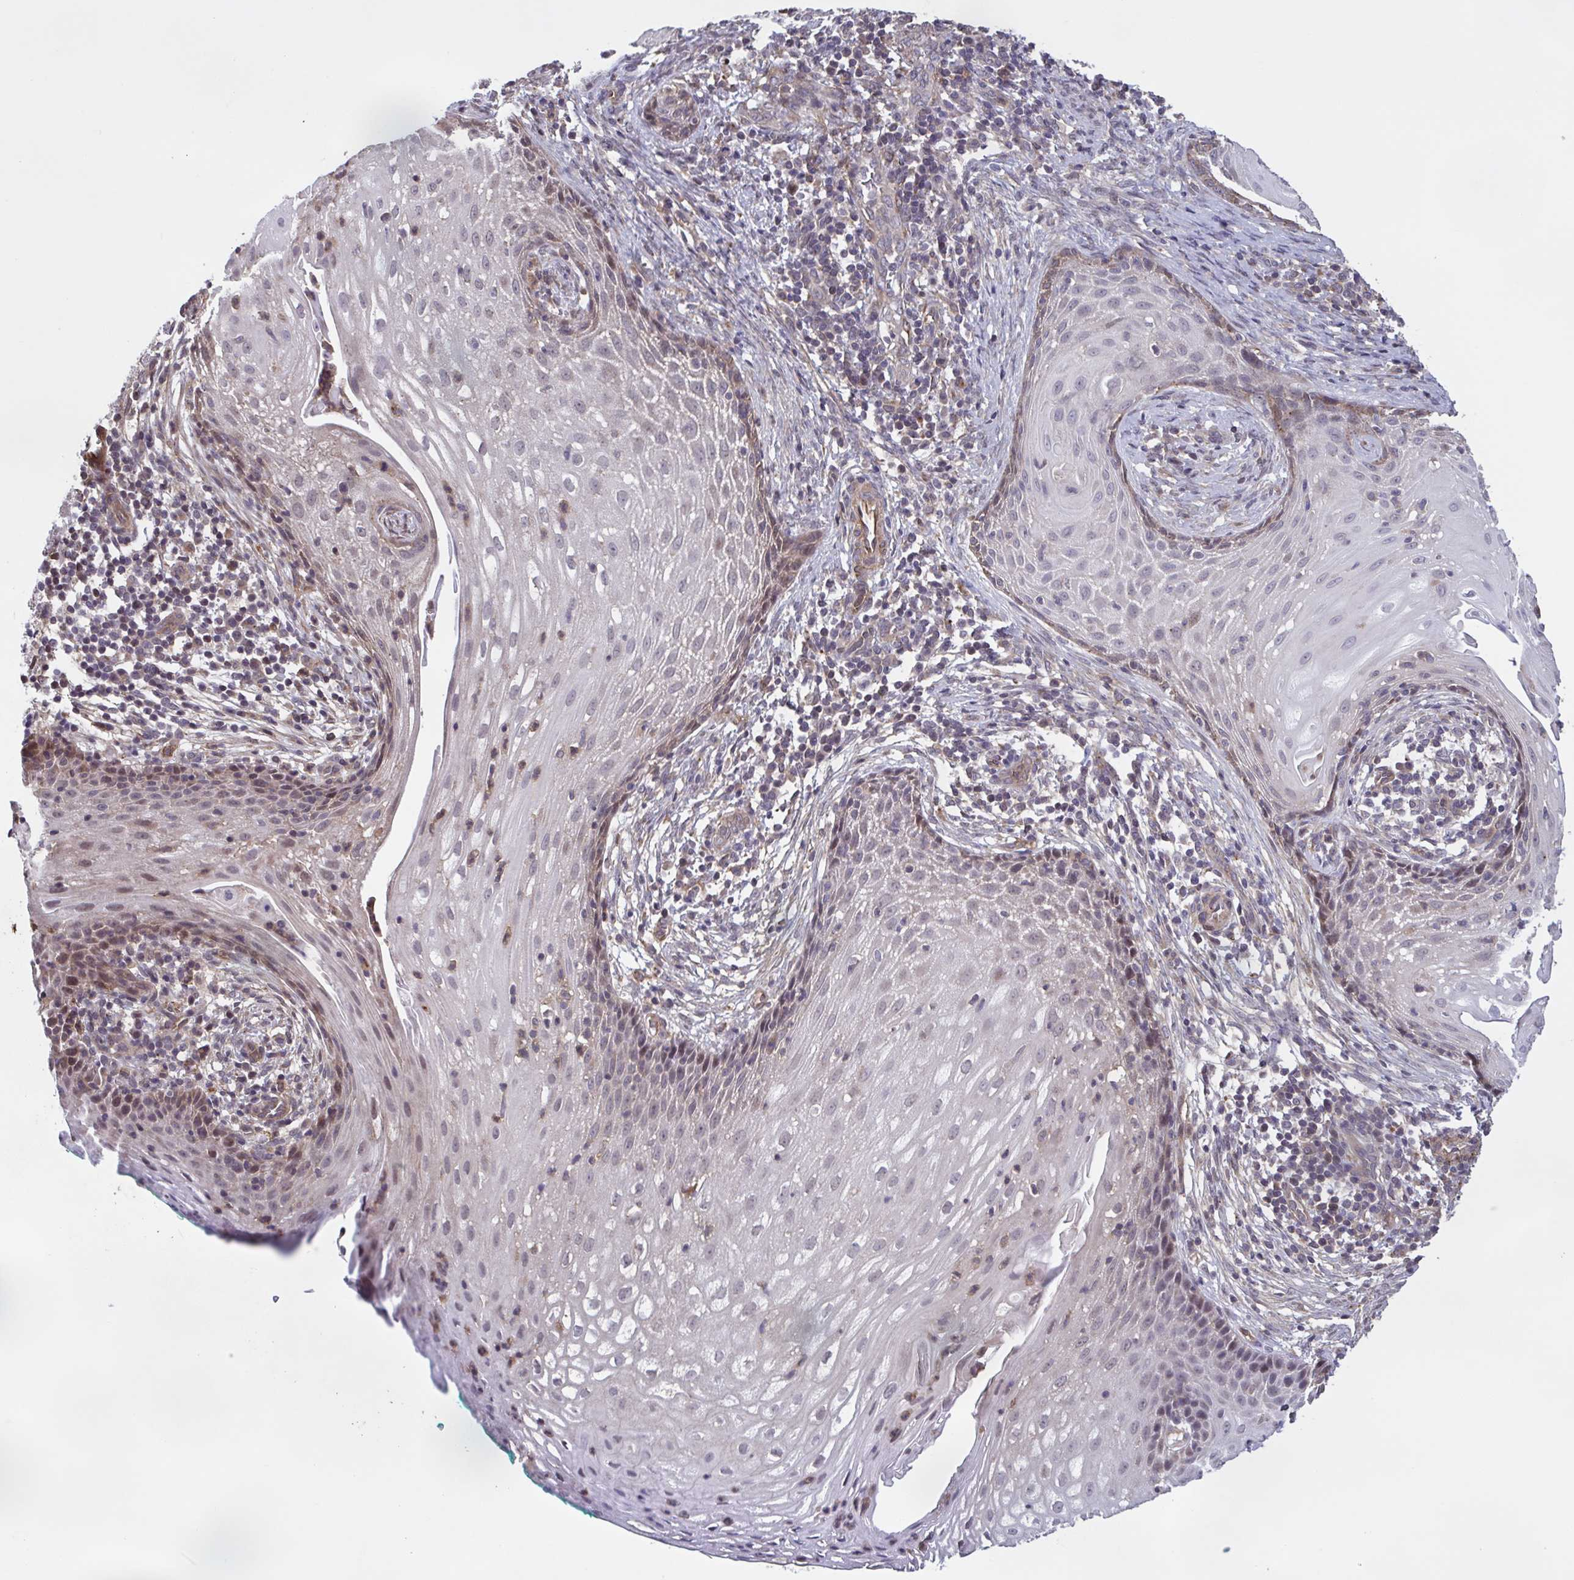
{"staining": {"intensity": "negative", "quantity": "none", "location": "none"}, "tissue": "cervical cancer", "cell_type": "Tumor cells", "image_type": "cancer", "snomed": [{"axis": "morphology", "description": "Squamous cell carcinoma, NOS"}, {"axis": "topography", "description": "Cervix"}], "caption": "Protein analysis of cervical squamous cell carcinoma shows no significant expression in tumor cells. (DAB (3,3'-diaminobenzidine) immunohistochemistry, high magnification).", "gene": "ZNF200", "patient": {"sex": "female", "age": 30}}